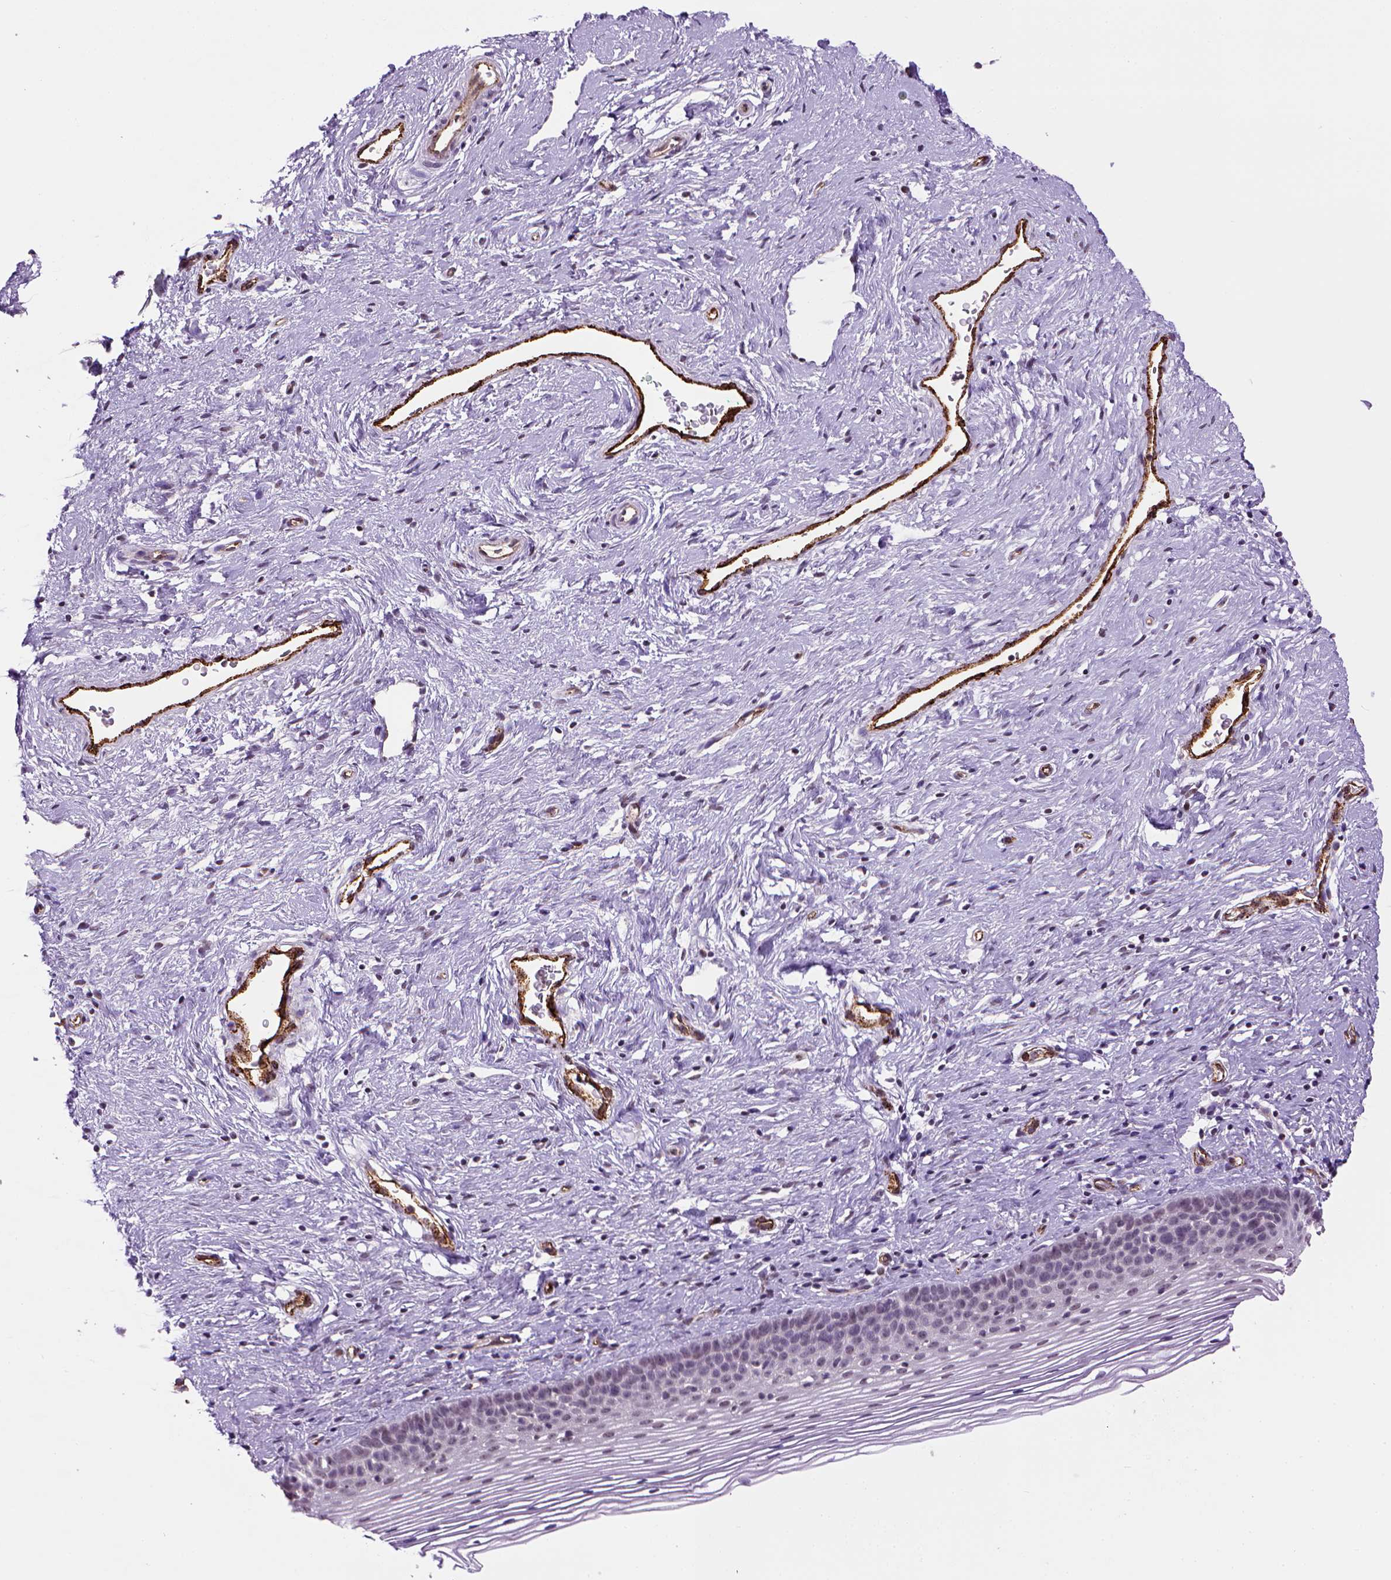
{"staining": {"intensity": "negative", "quantity": "none", "location": "none"}, "tissue": "cervix", "cell_type": "Glandular cells", "image_type": "normal", "snomed": [{"axis": "morphology", "description": "Normal tissue, NOS"}, {"axis": "topography", "description": "Cervix"}], "caption": "Micrograph shows no protein positivity in glandular cells of normal cervix. (DAB (3,3'-diaminobenzidine) immunohistochemistry (IHC), high magnification).", "gene": "VWF", "patient": {"sex": "female", "age": 39}}